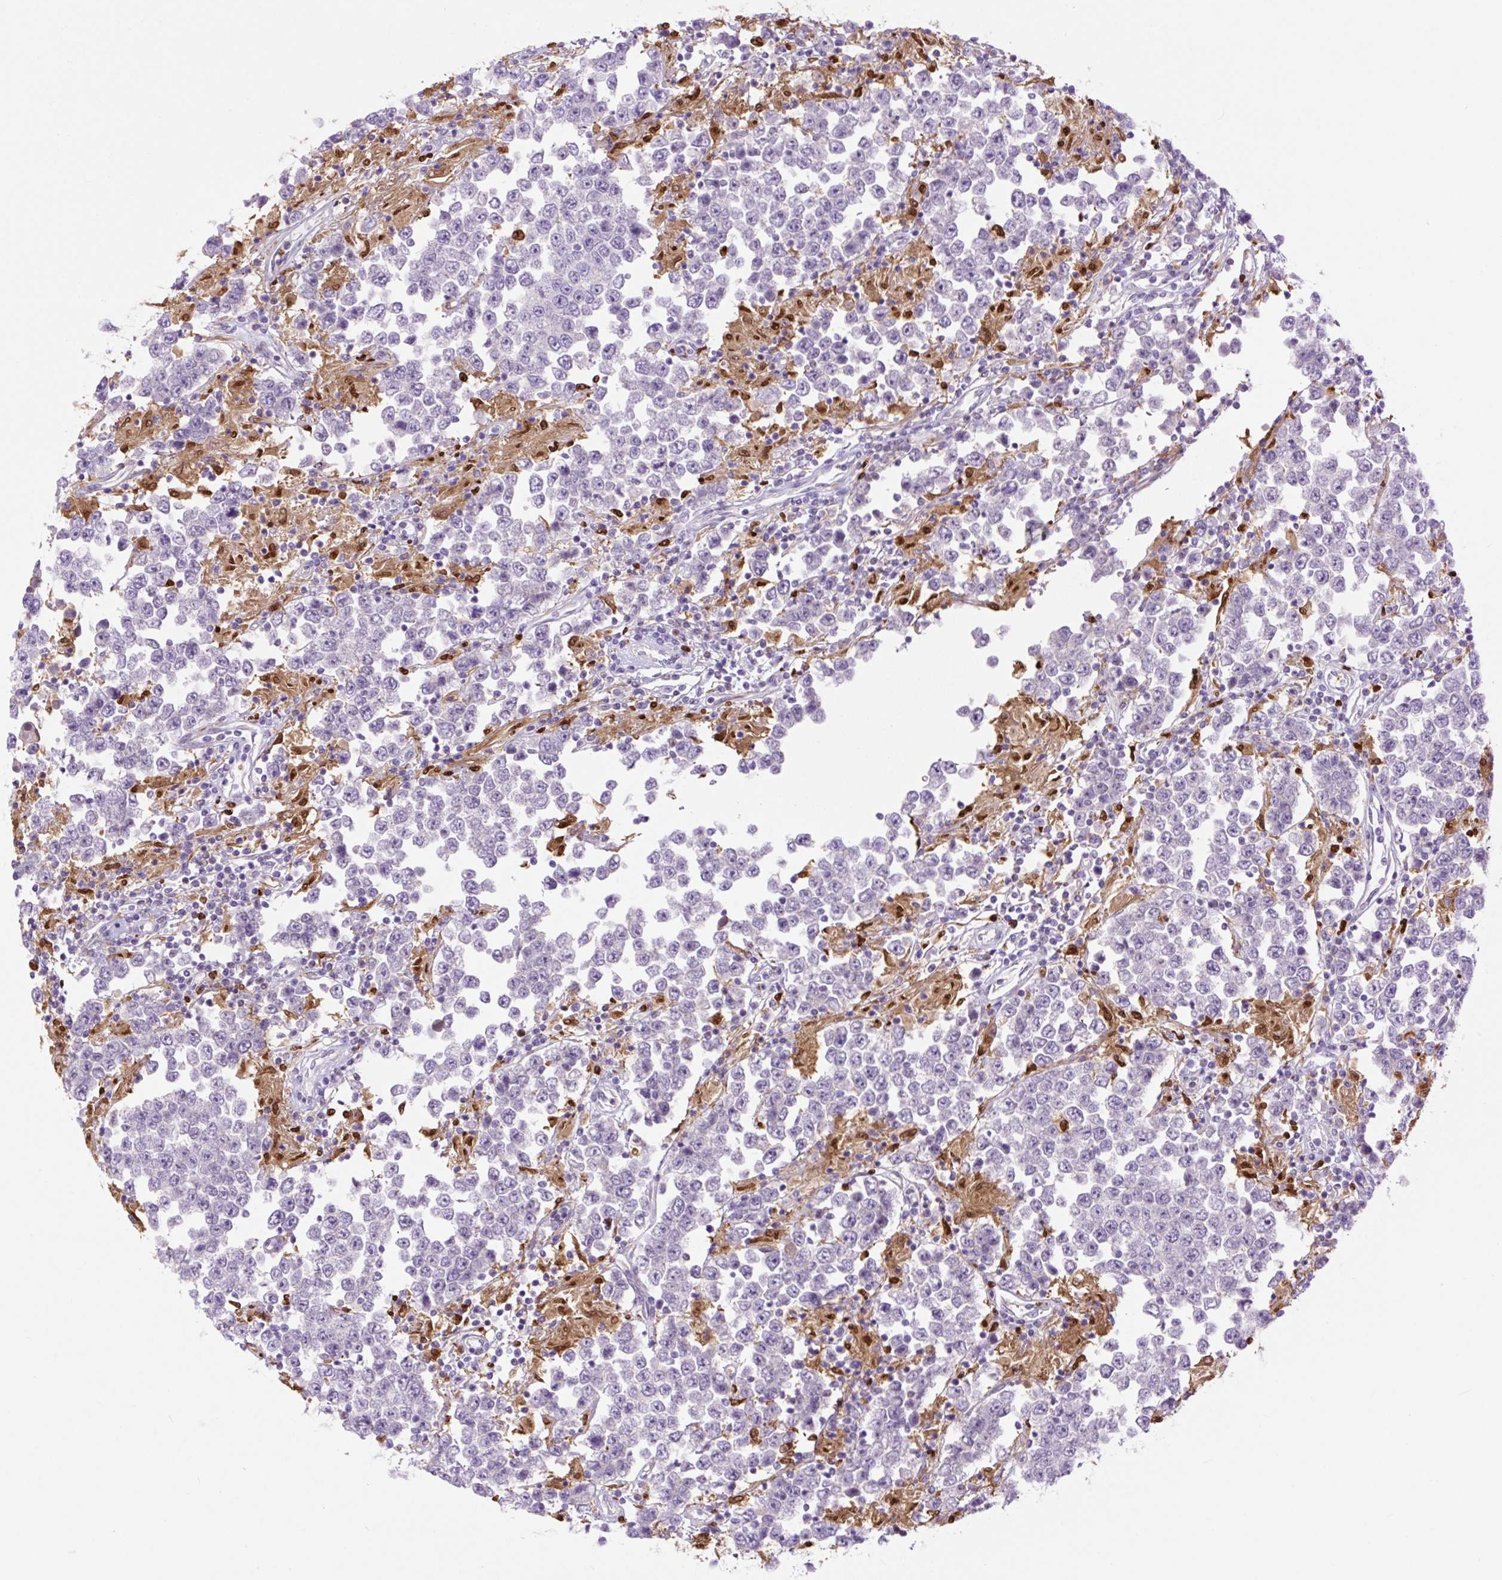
{"staining": {"intensity": "negative", "quantity": "none", "location": "none"}, "tissue": "testis cancer", "cell_type": "Tumor cells", "image_type": "cancer", "snomed": [{"axis": "morphology", "description": "Normal tissue, NOS"}, {"axis": "morphology", "description": "Urothelial carcinoma, High grade"}, {"axis": "morphology", "description": "Seminoma, NOS"}, {"axis": "morphology", "description": "Carcinoma, Embryonal, NOS"}, {"axis": "topography", "description": "Urinary bladder"}, {"axis": "topography", "description": "Testis"}], "caption": "The image displays no significant expression in tumor cells of testis seminoma.", "gene": "SPI1", "patient": {"sex": "male", "age": 41}}